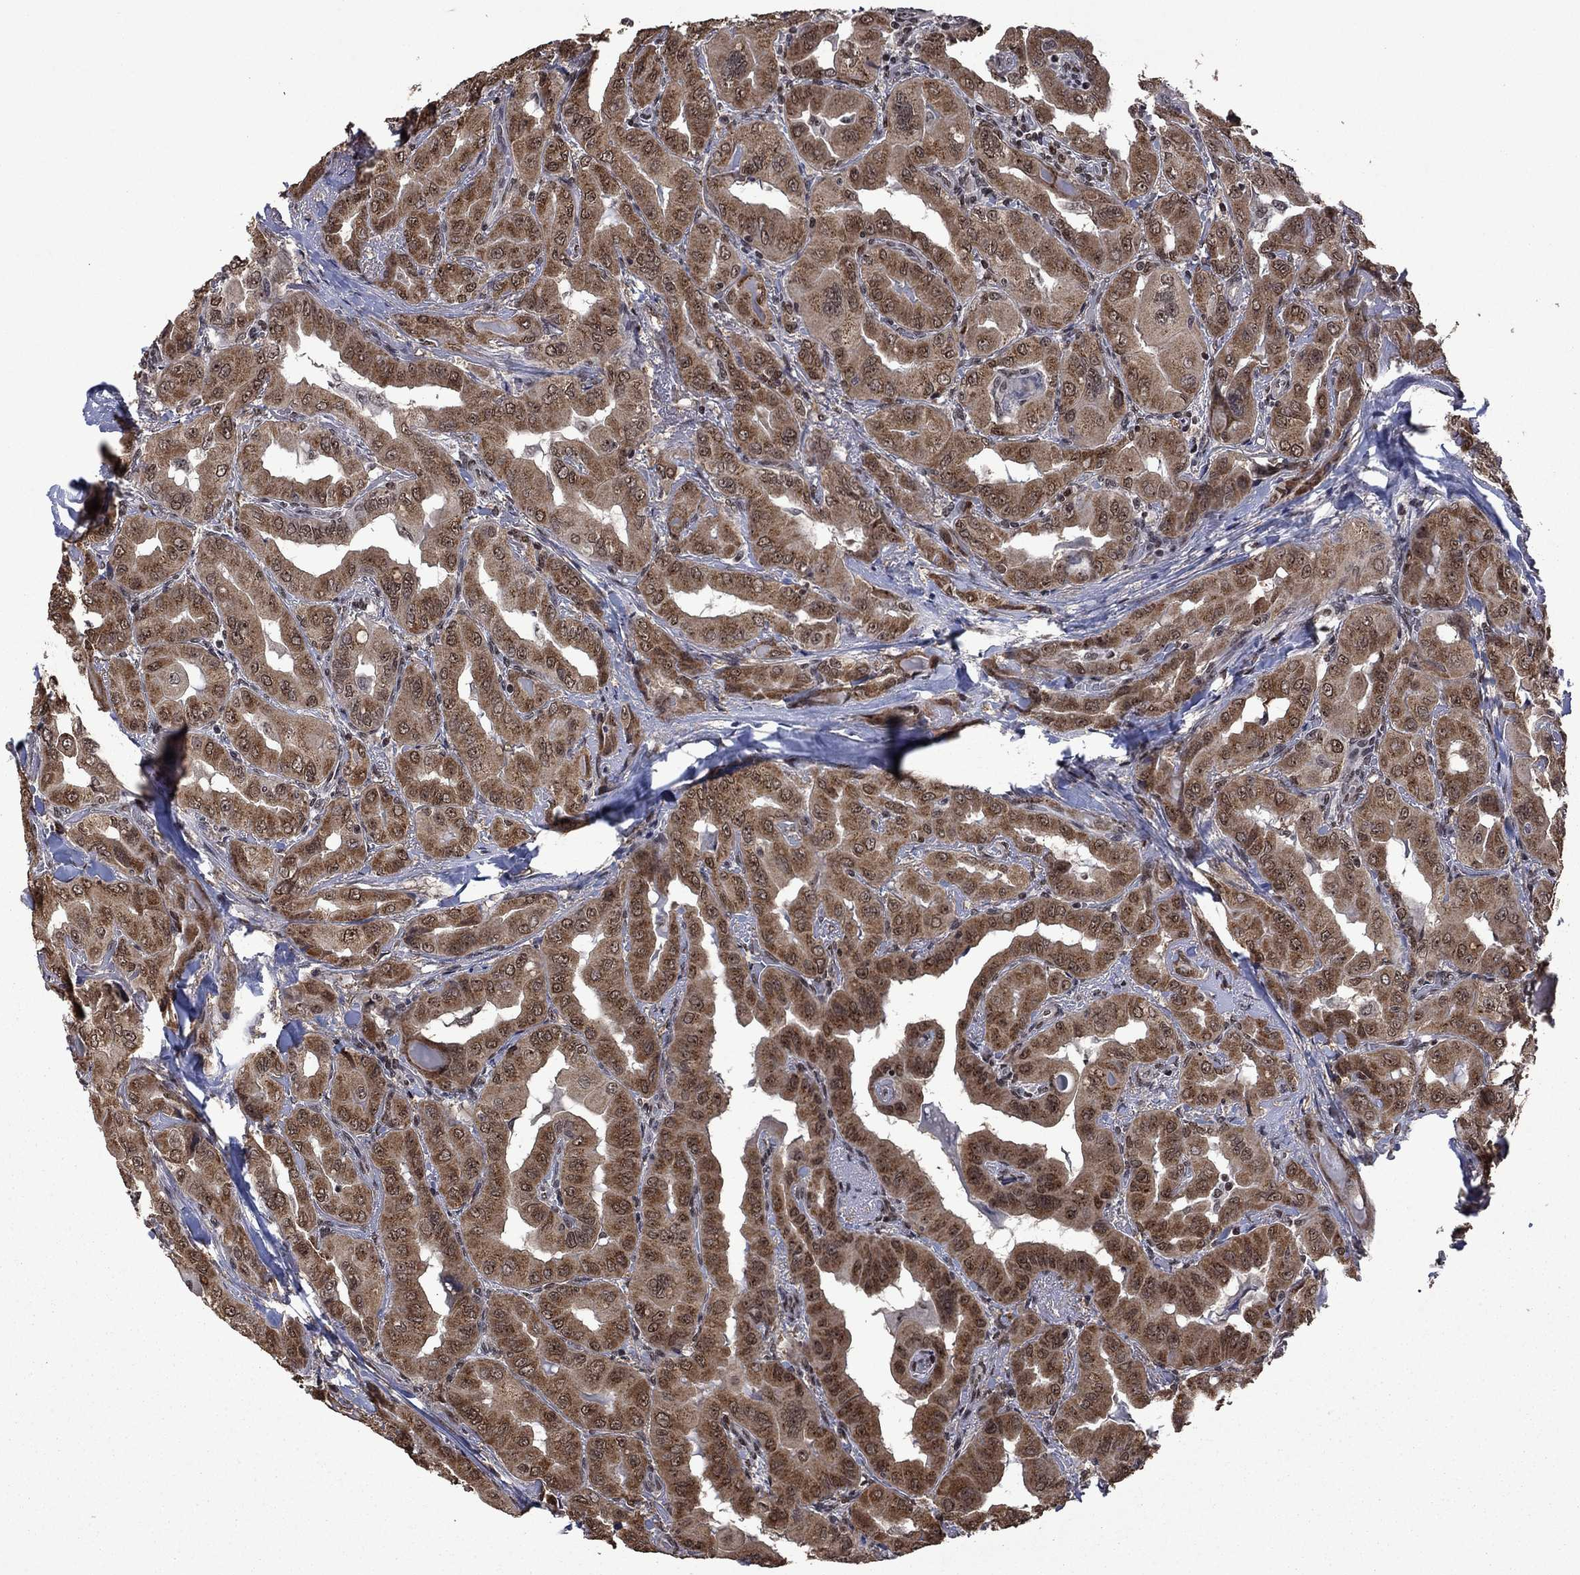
{"staining": {"intensity": "moderate", "quantity": ">75%", "location": "cytoplasmic/membranous"}, "tissue": "thyroid cancer", "cell_type": "Tumor cells", "image_type": "cancer", "snomed": [{"axis": "morphology", "description": "Normal tissue, NOS"}, {"axis": "morphology", "description": "Papillary adenocarcinoma, NOS"}, {"axis": "topography", "description": "Thyroid gland"}], "caption": "Moderate cytoplasmic/membranous staining for a protein is seen in approximately >75% of tumor cells of papillary adenocarcinoma (thyroid) using IHC.", "gene": "FBL", "patient": {"sex": "female", "age": 66}}